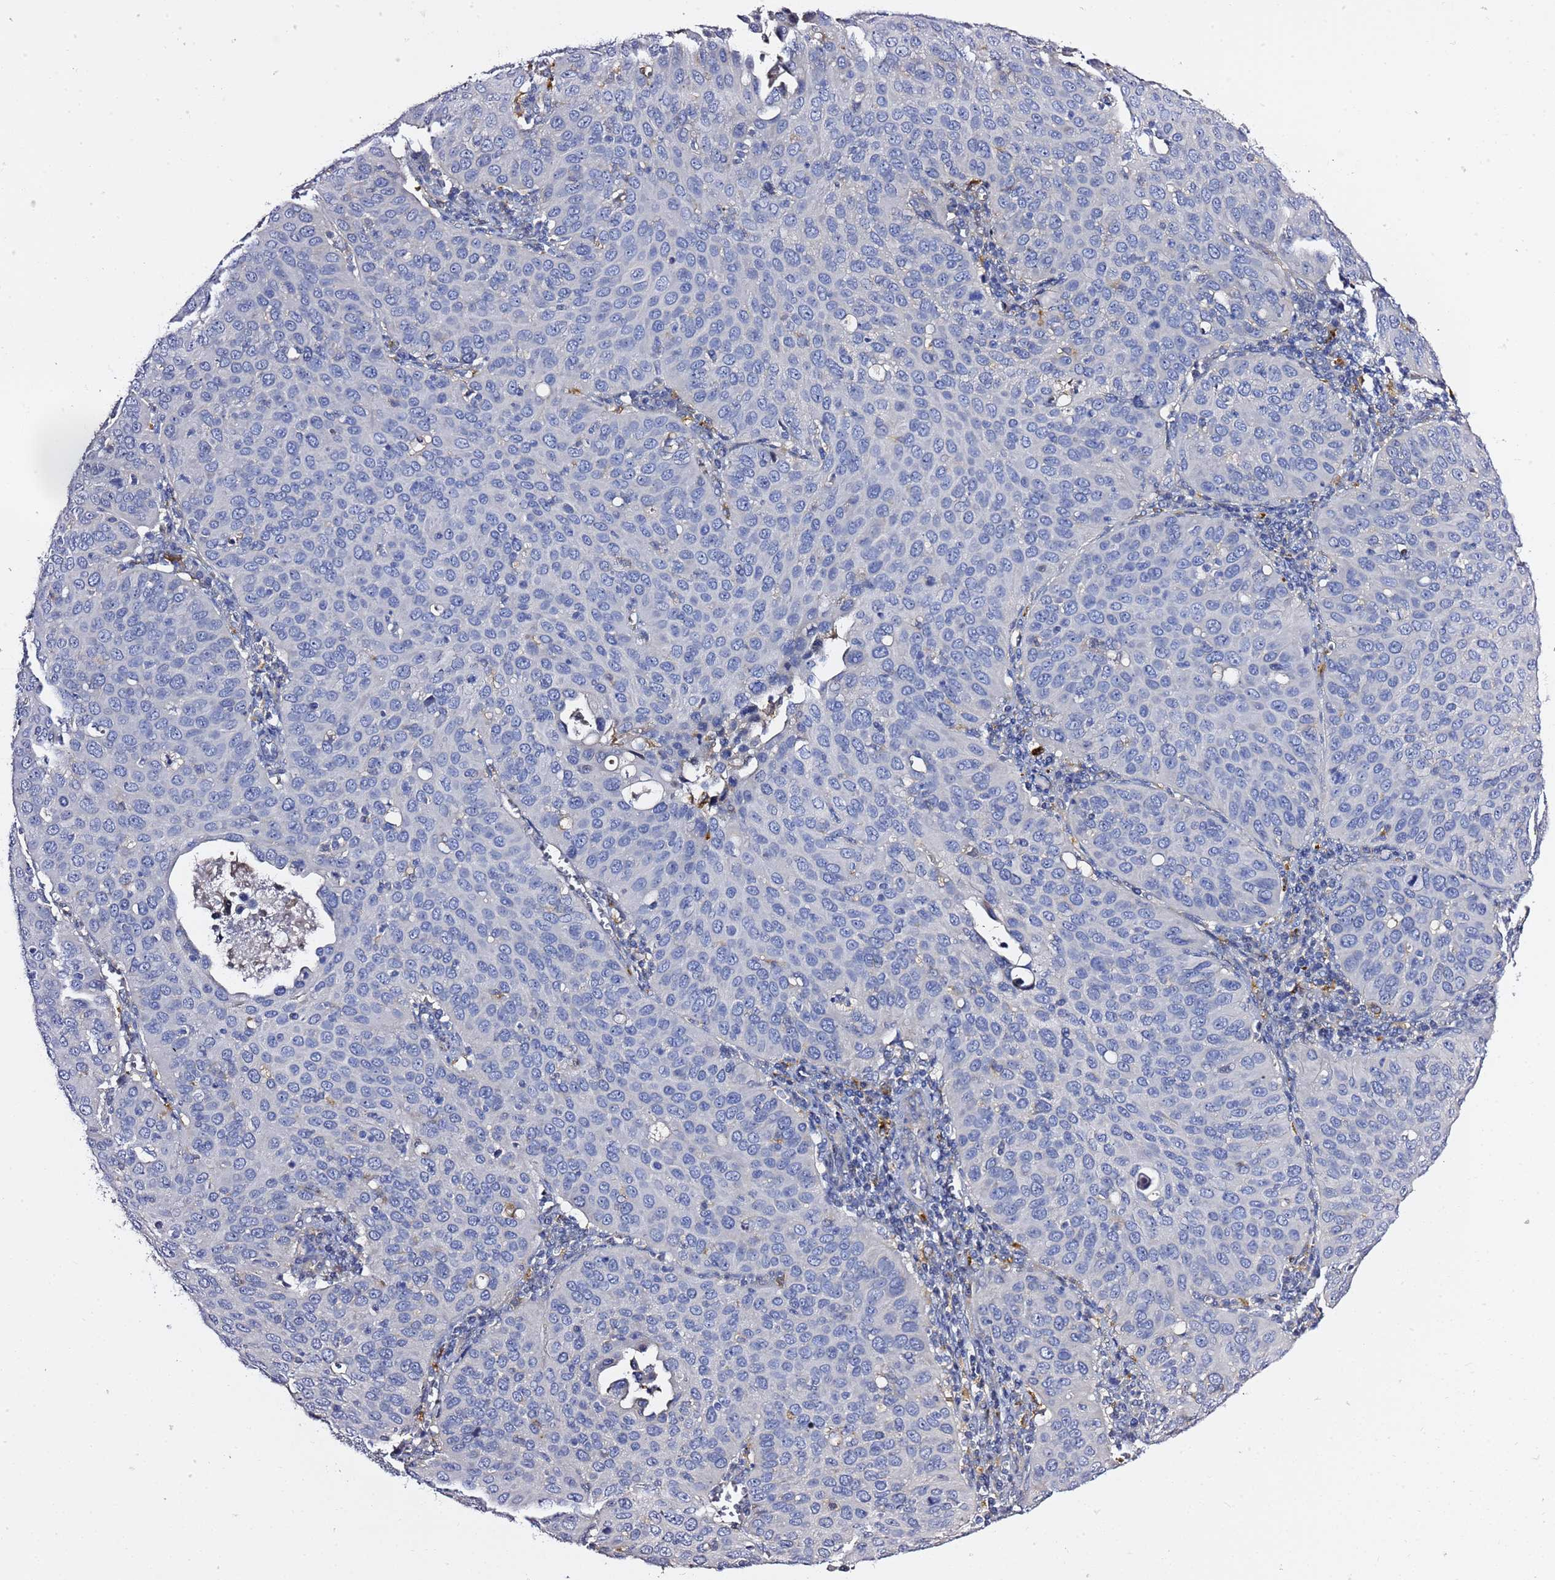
{"staining": {"intensity": "negative", "quantity": "none", "location": "none"}, "tissue": "cervical cancer", "cell_type": "Tumor cells", "image_type": "cancer", "snomed": [{"axis": "morphology", "description": "Squamous cell carcinoma, NOS"}, {"axis": "topography", "description": "Cervix"}], "caption": "DAB (3,3'-diaminobenzidine) immunohistochemical staining of human squamous cell carcinoma (cervical) reveals no significant staining in tumor cells.", "gene": "NAT2", "patient": {"sex": "female", "age": 36}}